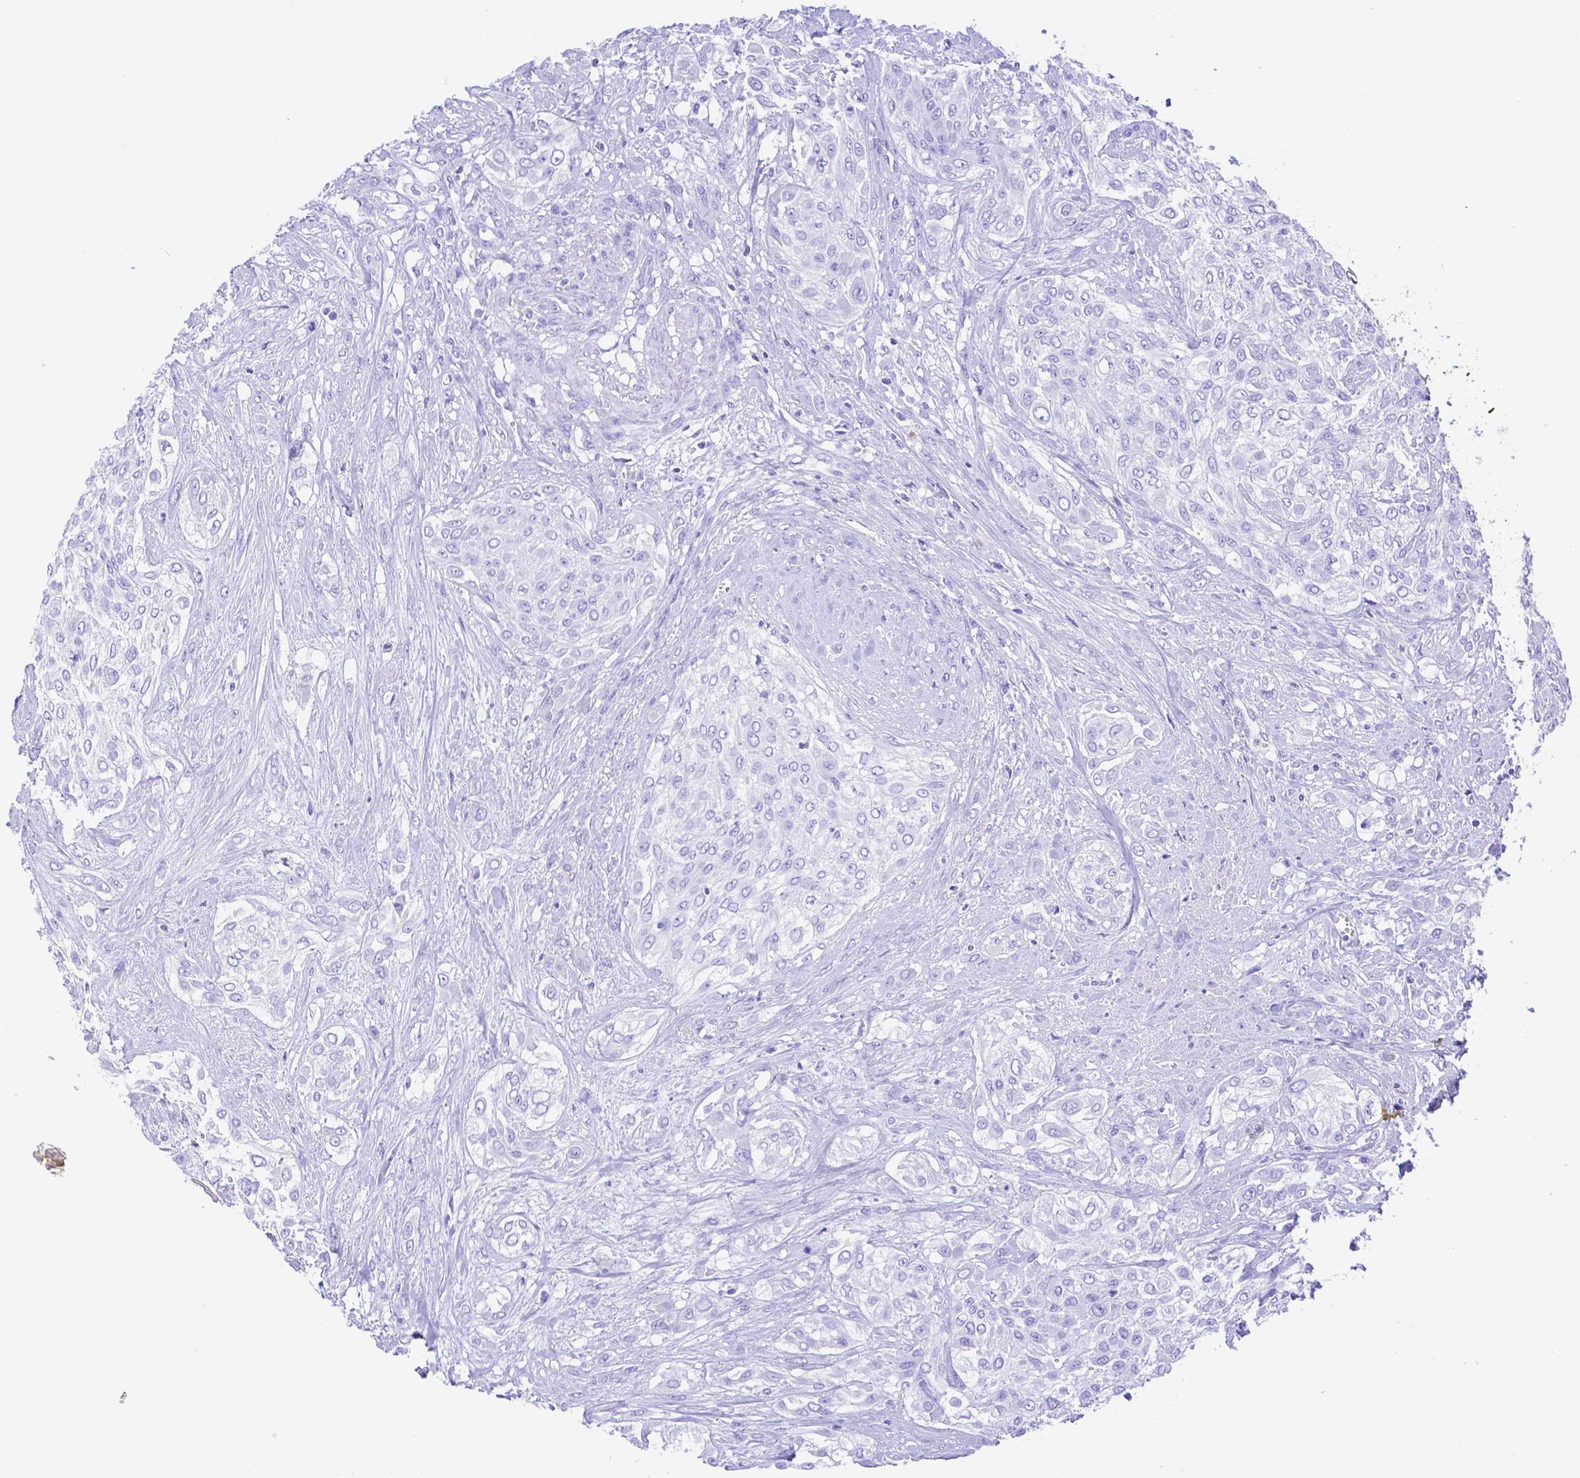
{"staining": {"intensity": "negative", "quantity": "none", "location": "none"}, "tissue": "urothelial cancer", "cell_type": "Tumor cells", "image_type": "cancer", "snomed": [{"axis": "morphology", "description": "Urothelial carcinoma, High grade"}, {"axis": "topography", "description": "Urinary bladder"}], "caption": "DAB (3,3'-diaminobenzidine) immunohistochemical staining of urothelial cancer shows no significant expression in tumor cells.", "gene": "SMR3A", "patient": {"sex": "male", "age": 57}}